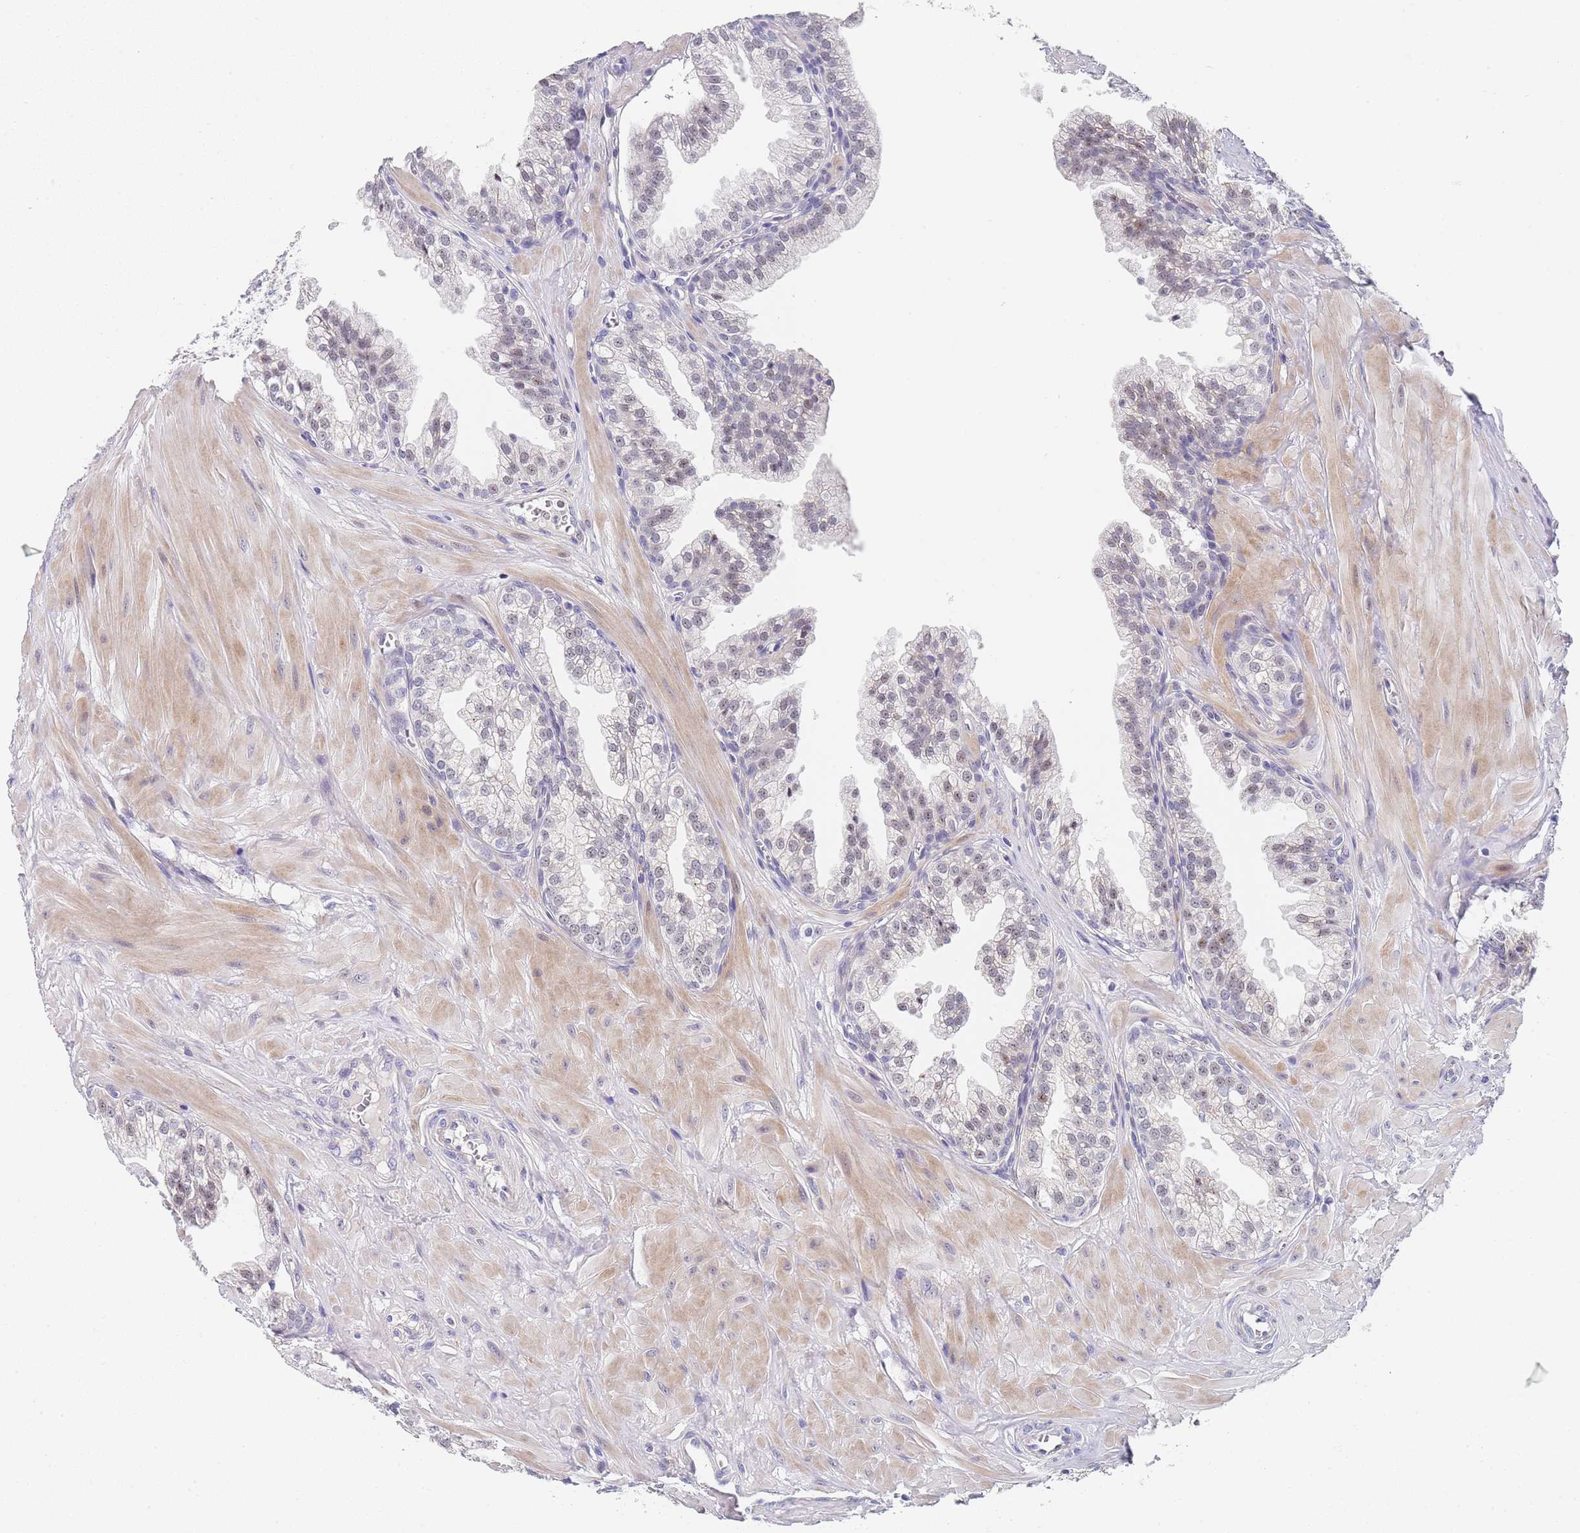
{"staining": {"intensity": "weak", "quantity": "<25%", "location": "nuclear"}, "tissue": "prostate", "cell_type": "Glandular cells", "image_type": "normal", "snomed": [{"axis": "morphology", "description": "Normal tissue, NOS"}, {"axis": "topography", "description": "Prostate"}, {"axis": "topography", "description": "Peripheral nerve tissue"}], "caption": "Protein analysis of unremarkable prostate displays no significant staining in glandular cells. (DAB immunohistochemistry (IHC), high magnification).", "gene": "PLCL2", "patient": {"sex": "male", "age": 55}}